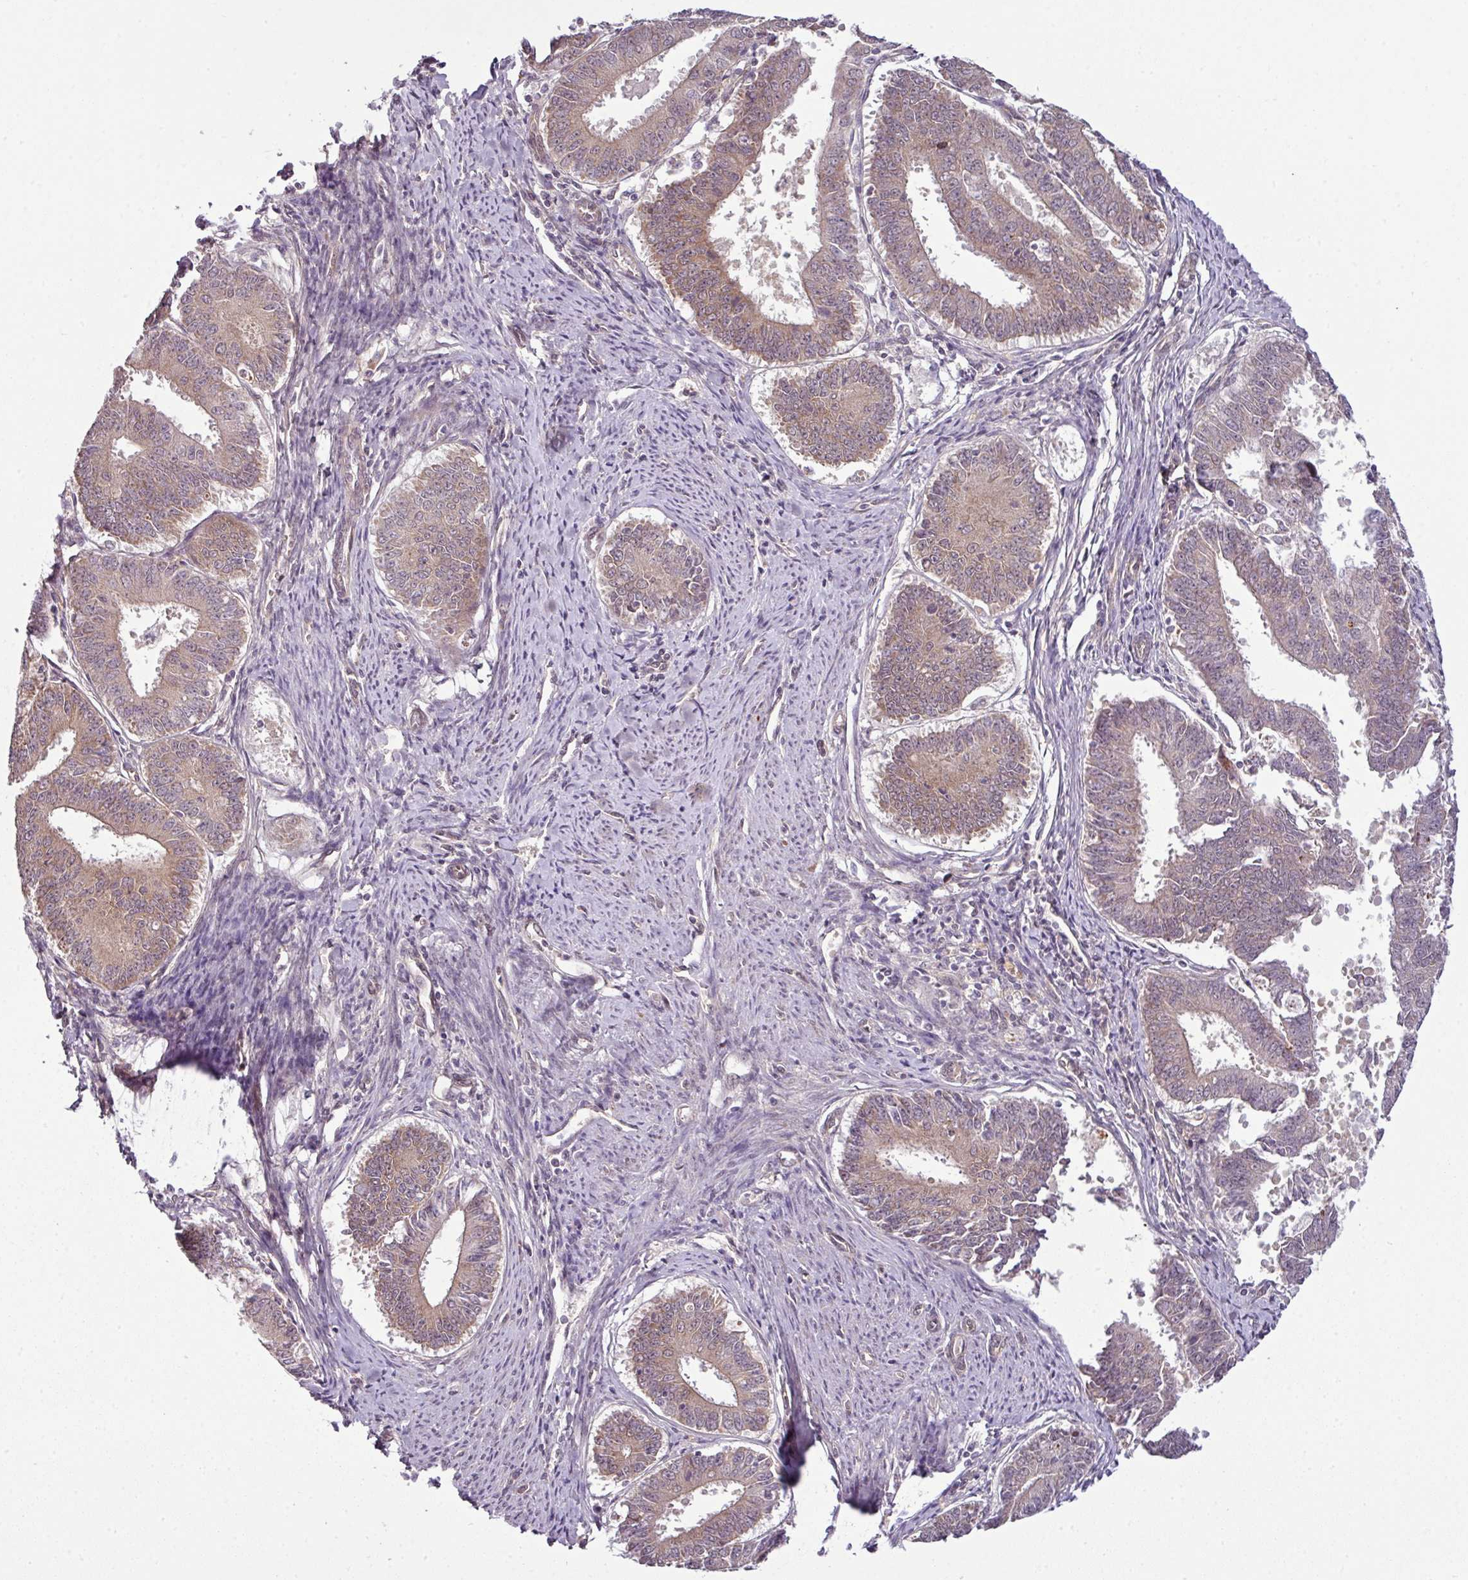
{"staining": {"intensity": "moderate", "quantity": "25%-75%", "location": "cytoplasmic/membranous"}, "tissue": "endometrial cancer", "cell_type": "Tumor cells", "image_type": "cancer", "snomed": [{"axis": "morphology", "description": "Adenocarcinoma, NOS"}, {"axis": "topography", "description": "Endometrium"}], "caption": "Tumor cells show medium levels of moderate cytoplasmic/membranous positivity in about 25%-75% of cells in endometrial adenocarcinoma.", "gene": "DERPC", "patient": {"sex": "female", "age": 73}}